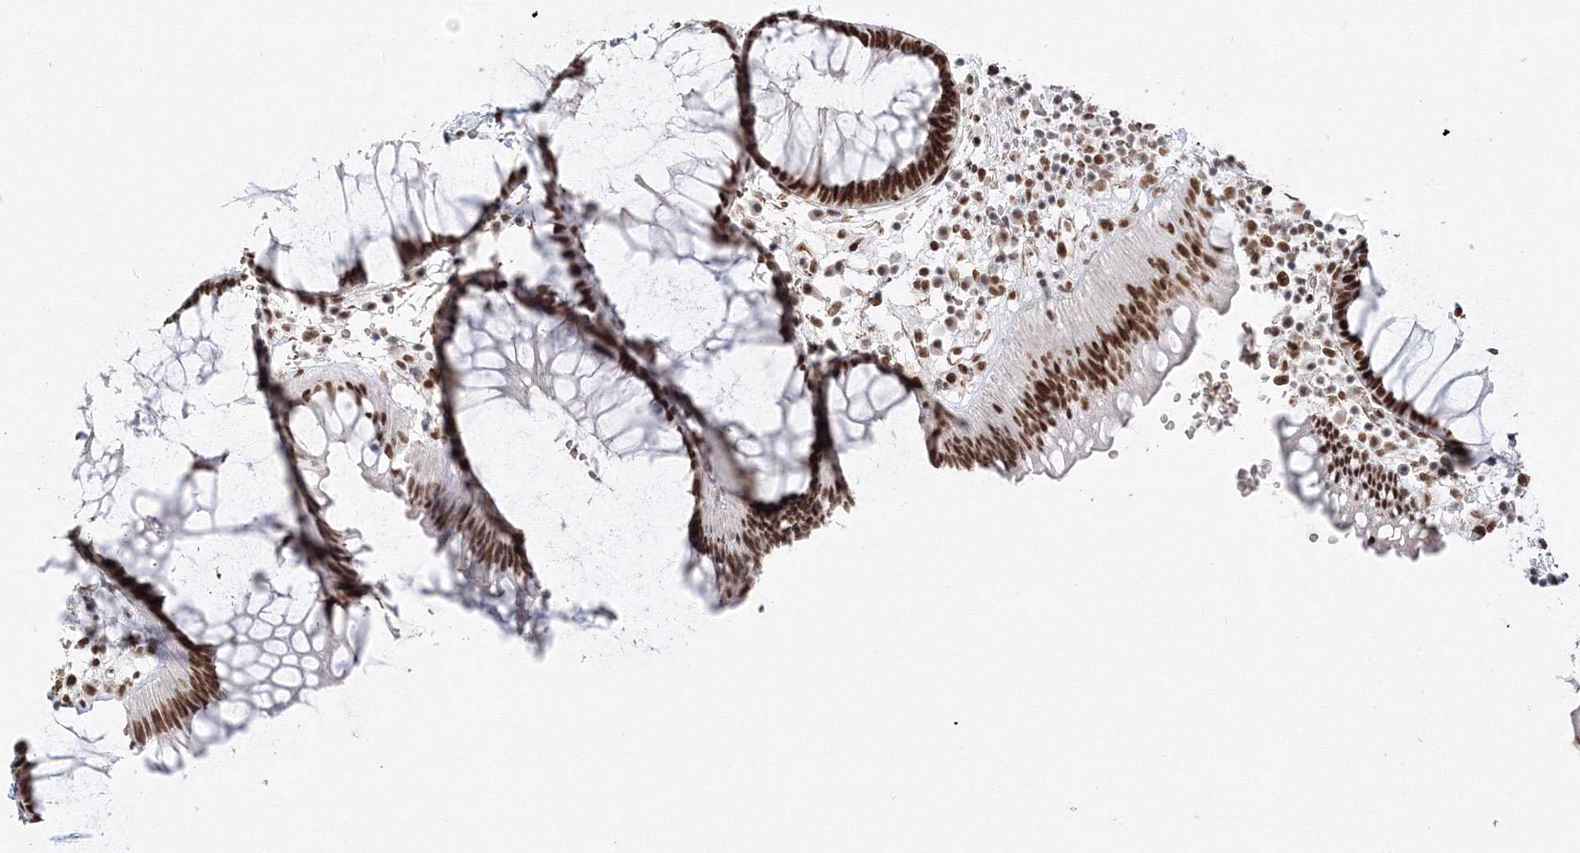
{"staining": {"intensity": "strong", "quantity": ">75%", "location": "nuclear"}, "tissue": "rectum", "cell_type": "Glandular cells", "image_type": "normal", "snomed": [{"axis": "morphology", "description": "Normal tissue, NOS"}, {"axis": "topography", "description": "Rectum"}], "caption": "An immunohistochemistry (IHC) photomicrograph of normal tissue is shown. Protein staining in brown shows strong nuclear positivity in rectum within glandular cells. Using DAB (brown) and hematoxylin (blue) stains, captured at high magnification using brightfield microscopy.", "gene": "ZNF638", "patient": {"sex": "male", "age": 51}}